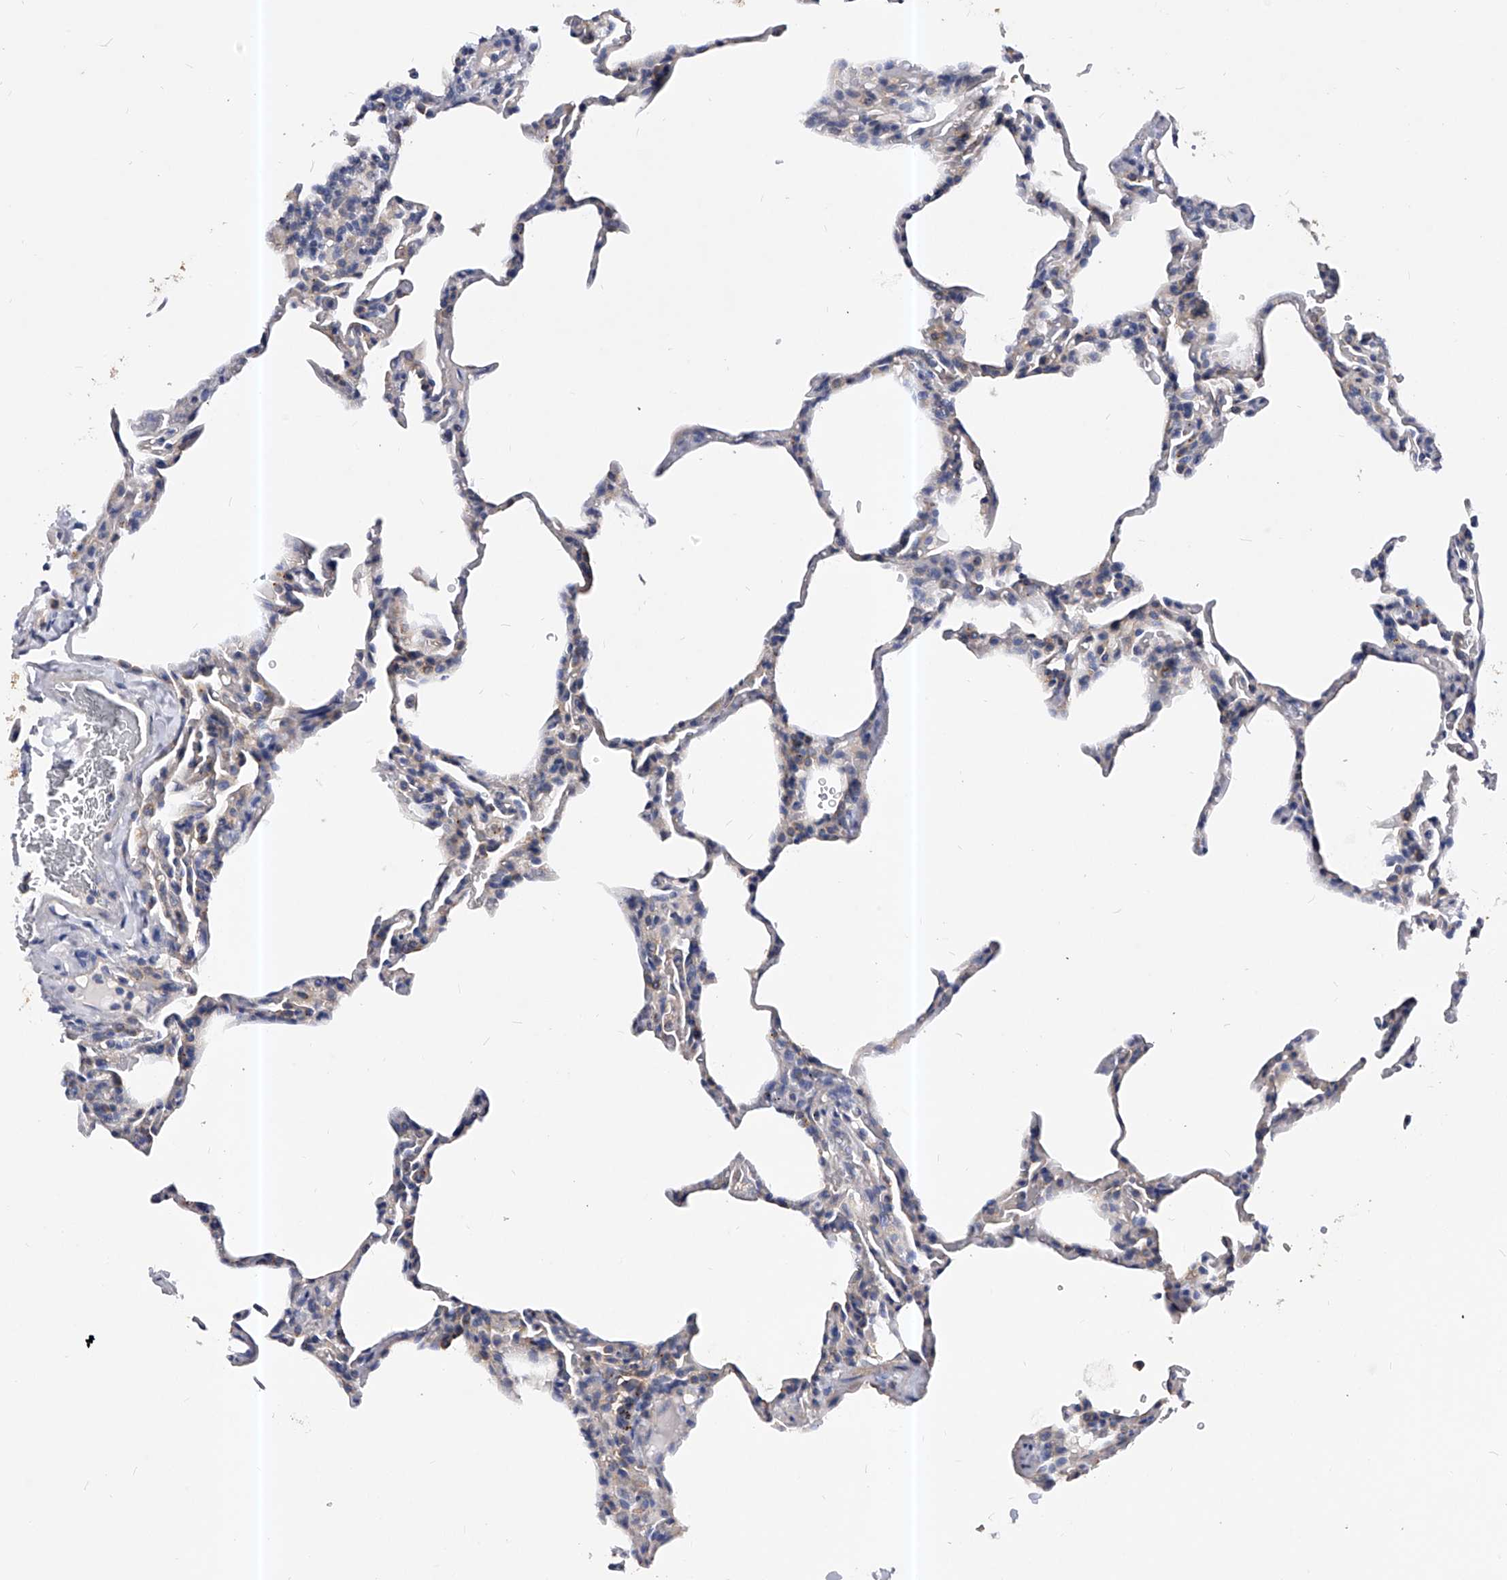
{"staining": {"intensity": "negative", "quantity": "none", "location": "none"}, "tissue": "lung", "cell_type": "Alveolar cells", "image_type": "normal", "snomed": [{"axis": "morphology", "description": "Normal tissue, NOS"}, {"axis": "topography", "description": "Lung"}], "caption": "IHC micrograph of unremarkable lung: human lung stained with DAB (3,3'-diaminobenzidine) displays no significant protein staining in alveolar cells.", "gene": "PPP5C", "patient": {"sex": "male", "age": 20}}